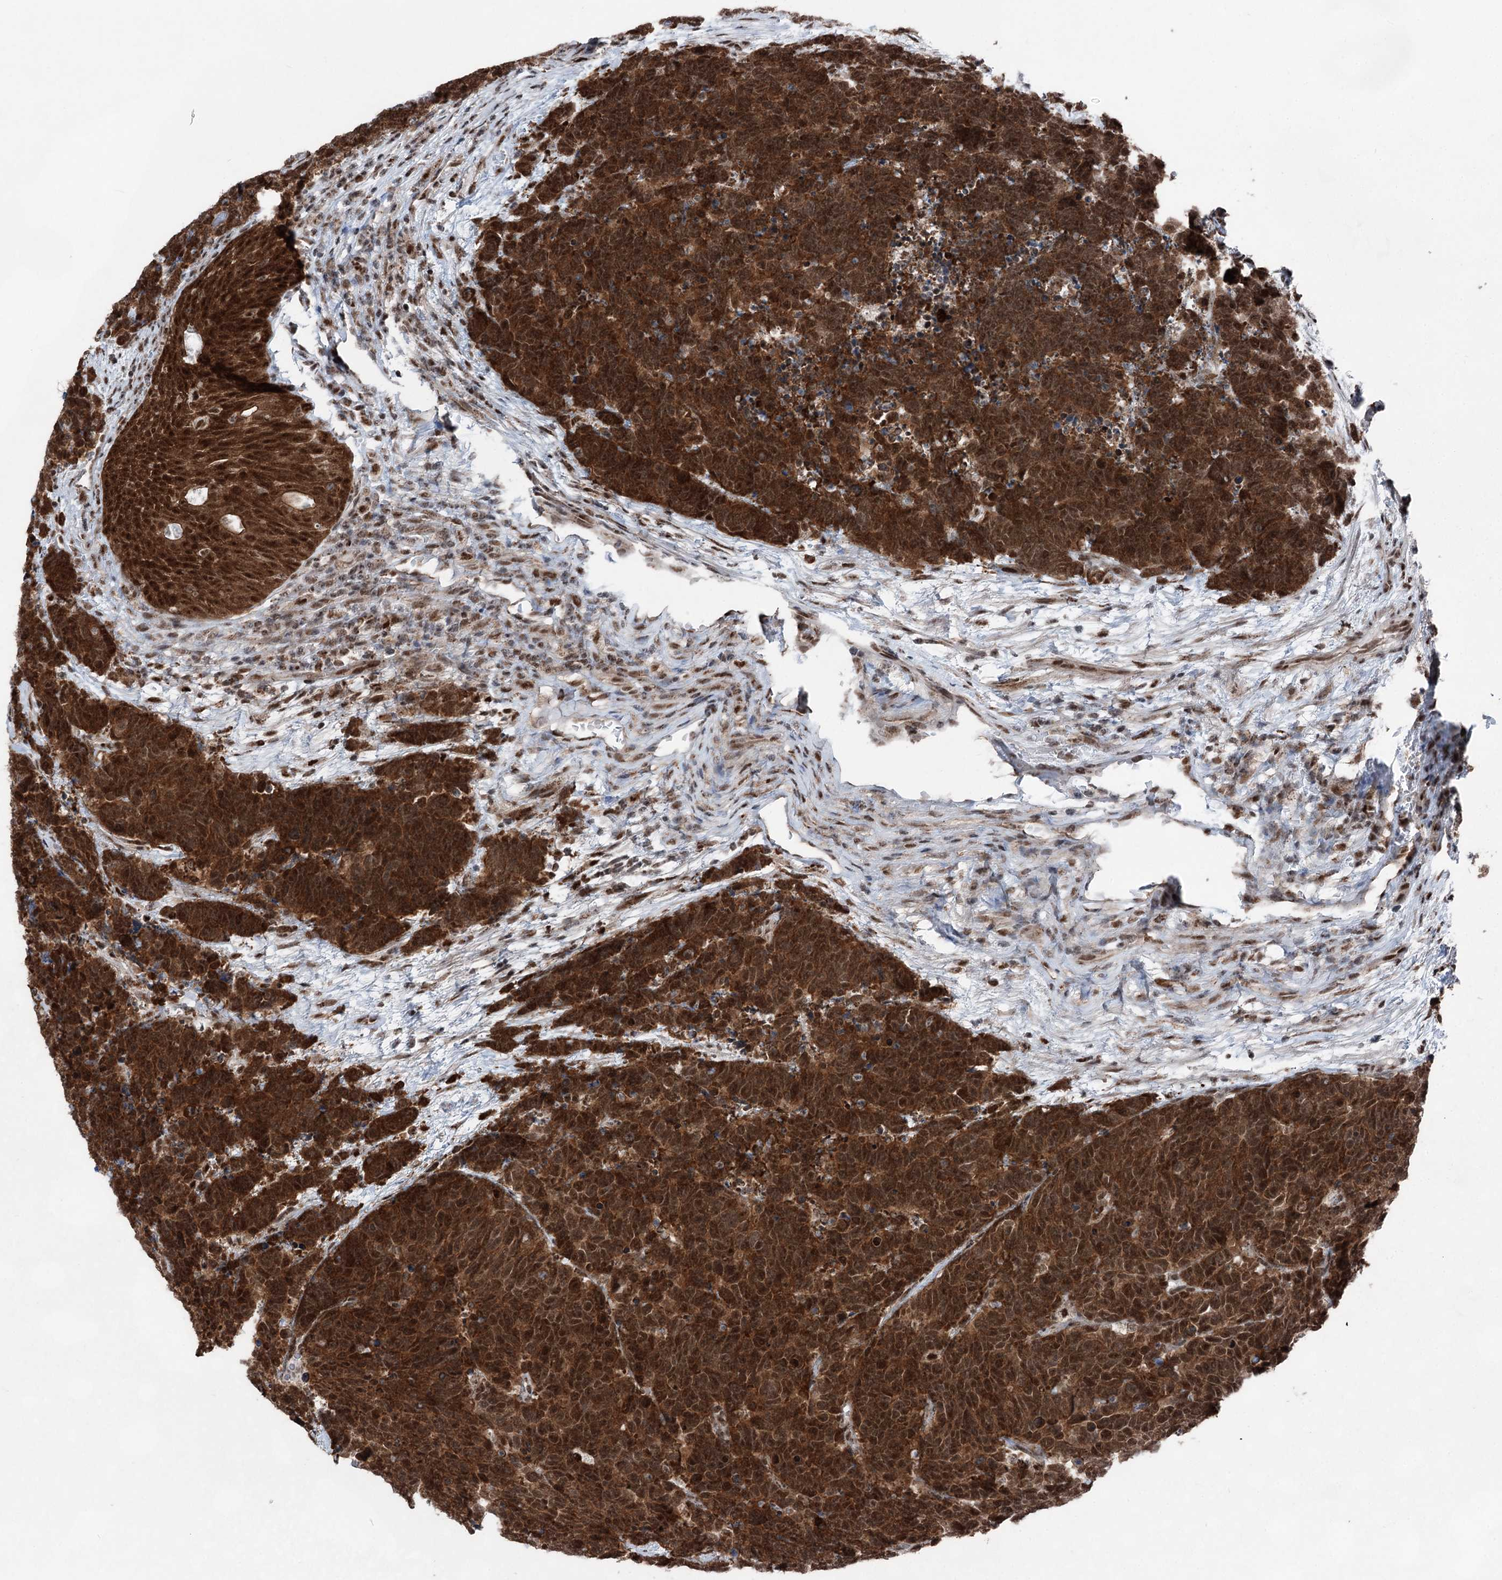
{"staining": {"intensity": "strong", "quantity": ">75%", "location": "cytoplasmic/membranous,nuclear"}, "tissue": "carcinoid", "cell_type": "Tumor cells", "image_type": "cancer", "snomed": [{"axis": "morphology", "description": "Carcinoma, NOS"}, {"axis": "morphology", "description": "Carcinoid, malignant, NOS"}, {"axis": "topography", "description": "Urinary bladder"}], "caption": "There is high levels of strong cytoplasmic/membranous and nuclear expression in tumor cells of carcinoid, as demonstrated by immunohistochemical staining (brown color).", "gene": "ZCCHC8", "patient": {"sex": "male", "age": 57}}